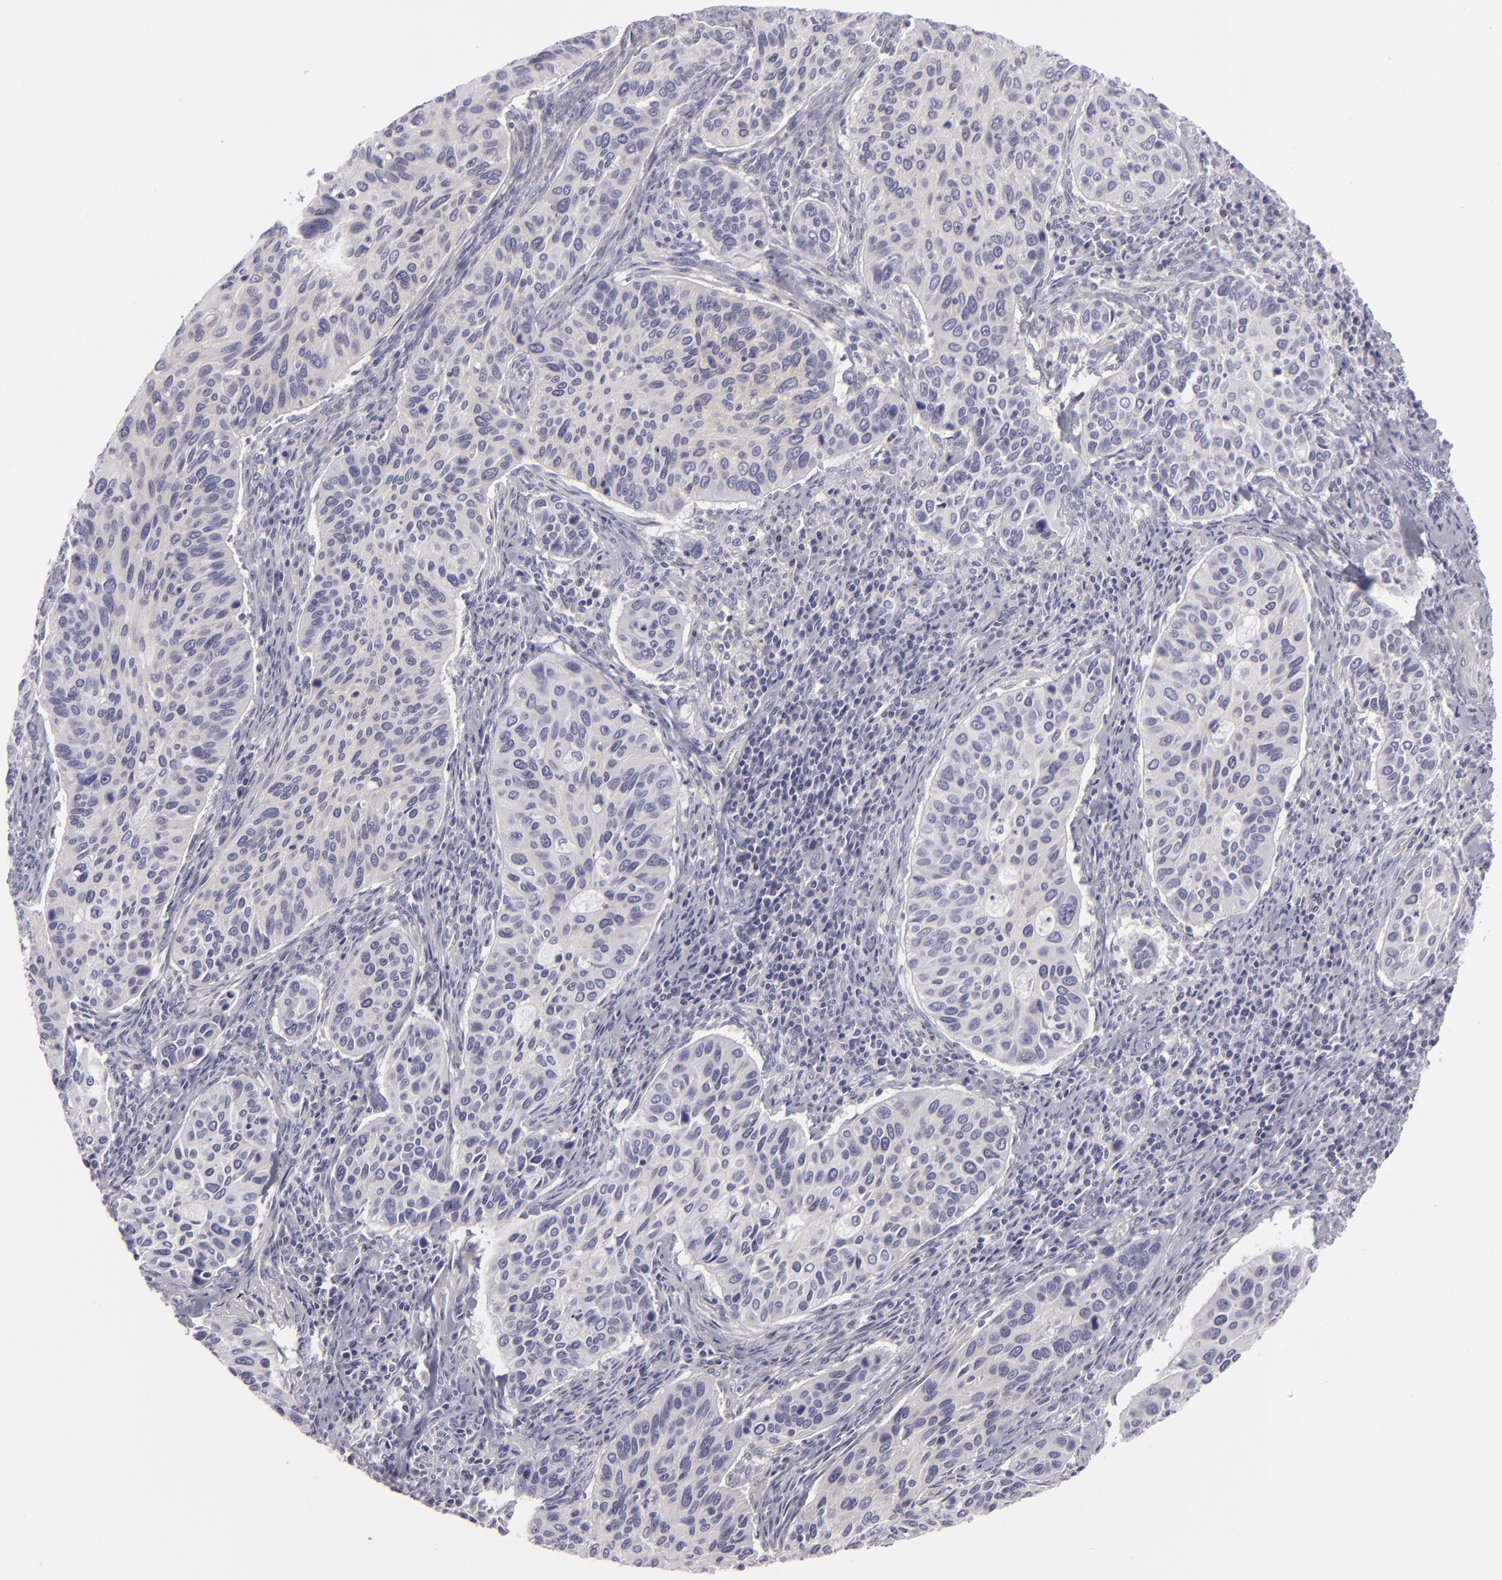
{"staining": {"intensity": "negative", "quantity": "none", "location": "none"}, "tissue": "cervical cancer", "cell_type": "Tumor cells", "image_type": "cancer", "snomed": [{"axis": "morphology", "description": "Adenocarcinoma, NOS"}, {"axis": "topography", "description": "Cervix"}], "caption": "High power microscopy photomicrograph of an immunohistochemistry (IHC) histopathology image of cervical adenocarcinoma, revealing no significant positivity in tumor cells.", "gene": "DLG4", "patient": {"sex": "female", "age": 29}}